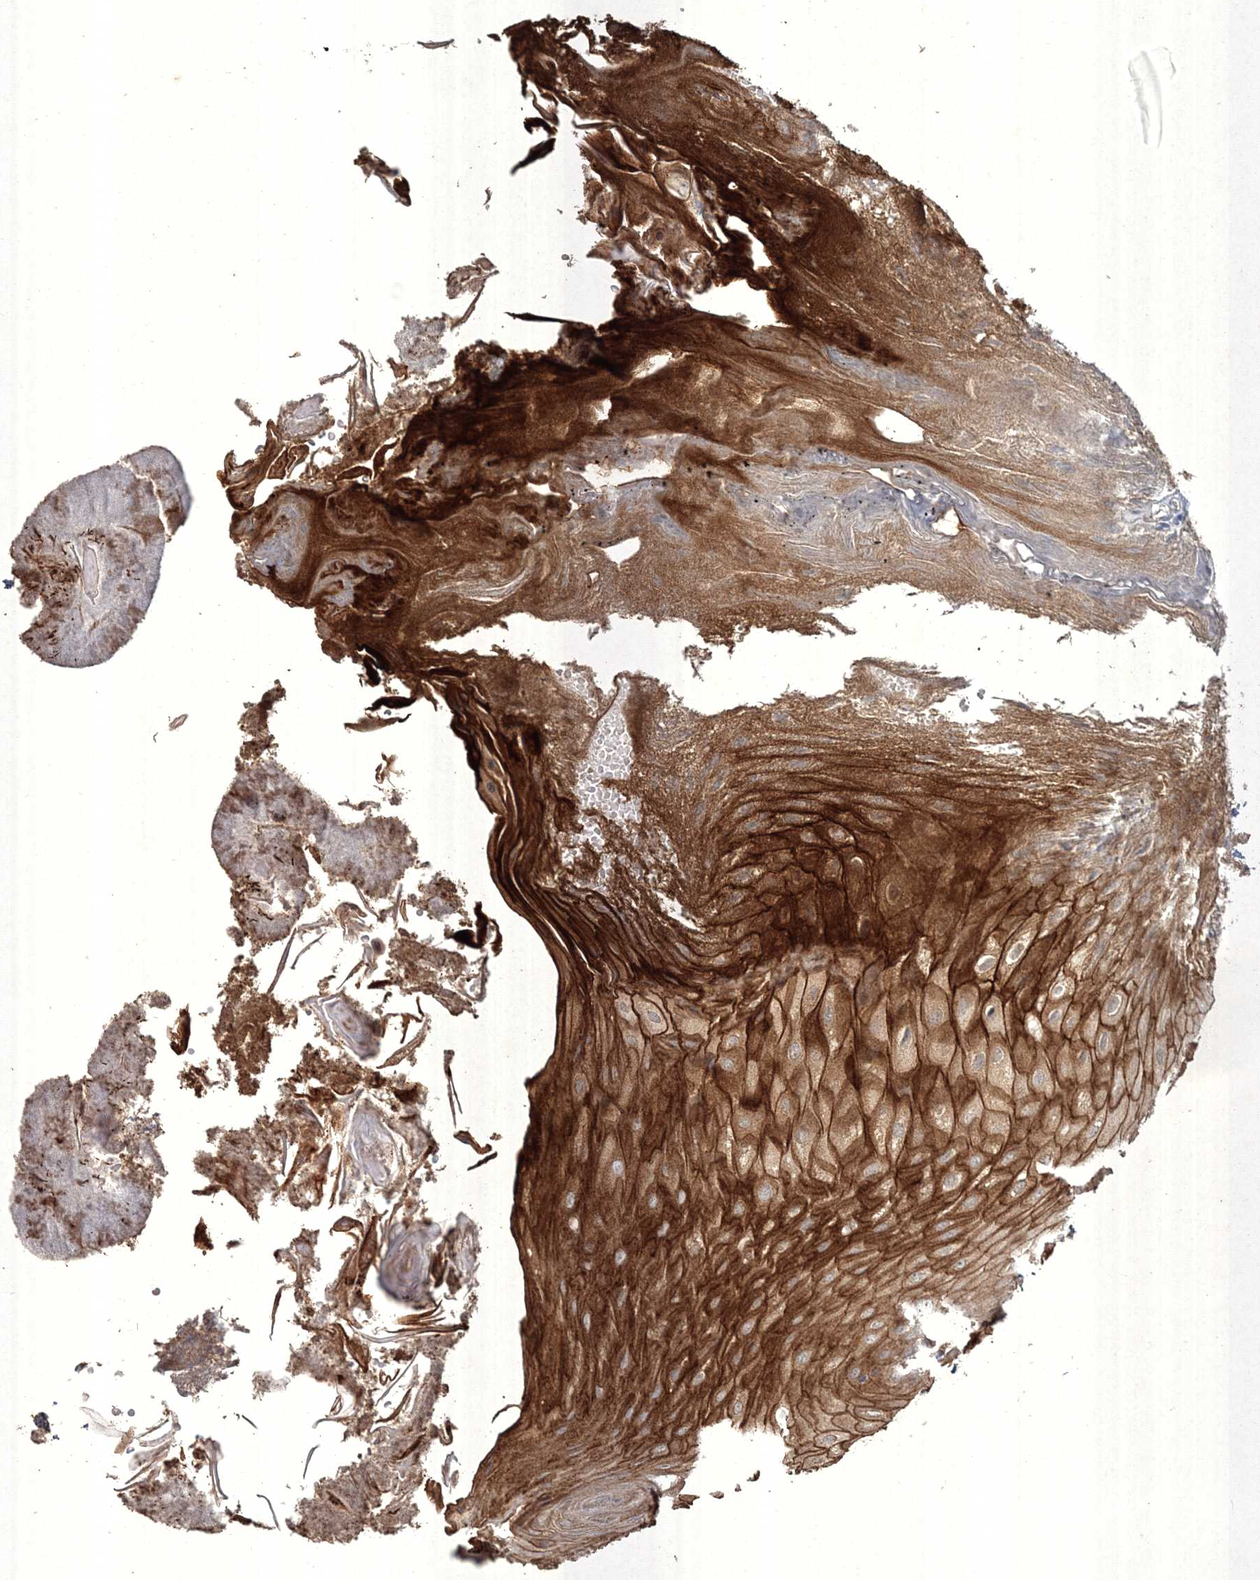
{"staining": {"intensity": "strong", "quantity": ">75%", "location": "cytoplasmic/membranous"}, "tissue": "oral mucosa", "cell_type": "Squamous epithelial cells", "image_type": "normal", "snomed": [{"axis": "morphology", "description": "Normal tissue, NOS"}, {"axis": "morphology", "description": "Squamous cell carcinoma, NOS"}, {"axis": "topography", "description": "Skeletal muscle"}, {"axis": "topography", "description": "Oral tissue"}, {"axis": "topography", "description": "Salivary gland"}, {"axis": "topography", "description": "Head-Neck"}], "caption": "Protein expression analysis of unremarkable oral mucosa reveals strong cytoplasmic/membranous staining in about >75% of squamous epithelial cells.", "gene": "SPRY1", "patient": {"sex": "male", "age": 54}}